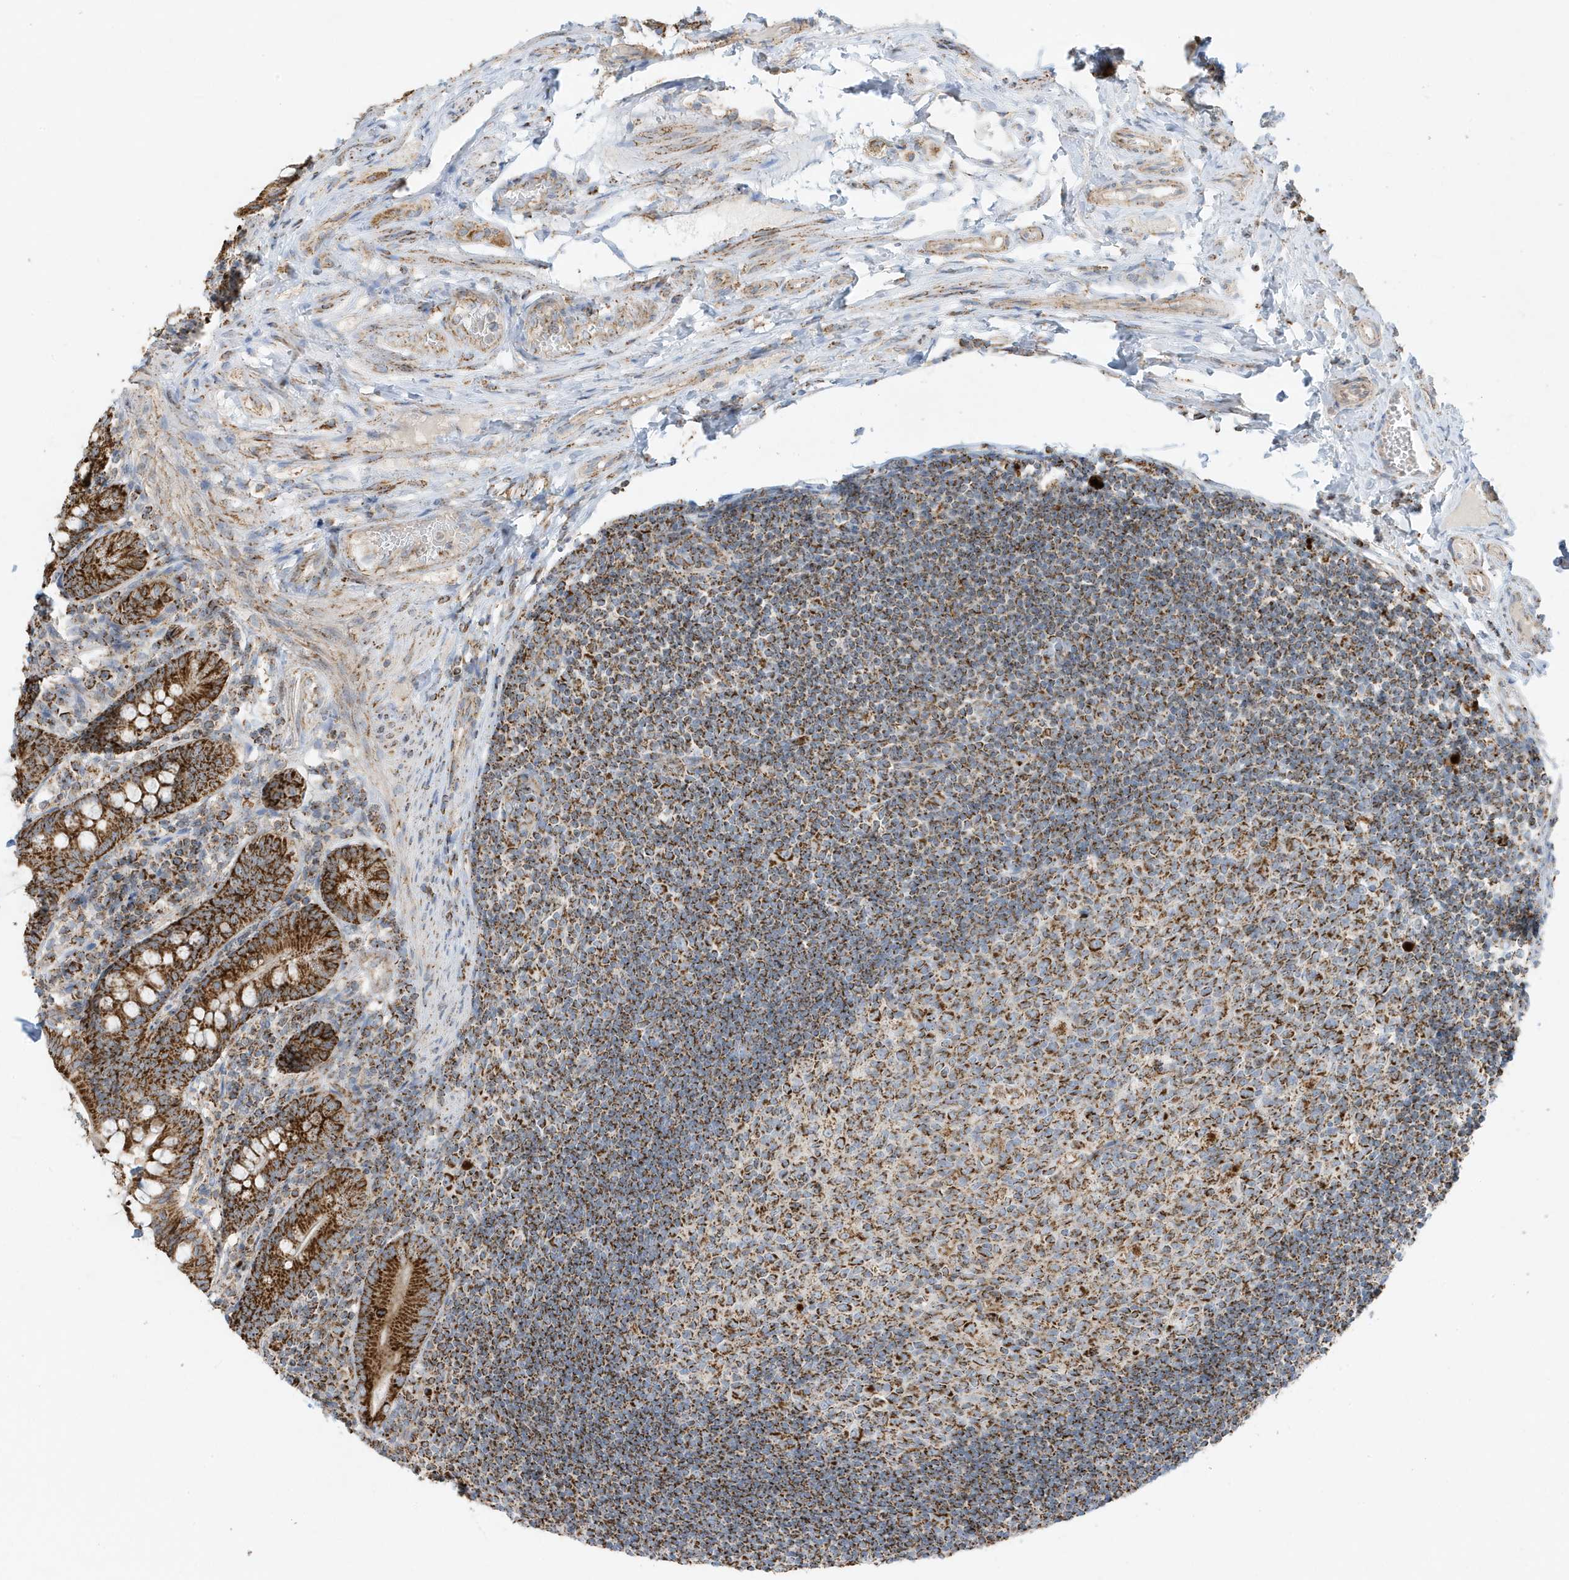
{"staining": {"intensity": "strong", "quantity": ">75%", "location": "cytoplasmic/membranous"}, "tissue": "small intestine", "cell_type": "Glandular cells", "image_type": "normal", "snomed": [{"axis": "morphology", "description": "Normal tissue, NOS"}, {"axis": "topography", "description": "Small intestine"}], "caption": "Strong cytoplasmic/membranous protein positivity is present in approximately >75% of glandular cells in small intestine. (Stains: DAB in brown, nuclei in blue, Microscopy: brightfield microscopy at high magnification).", "gene": "ATP5ME", "patient": {"sex": "male", "age": 7}}